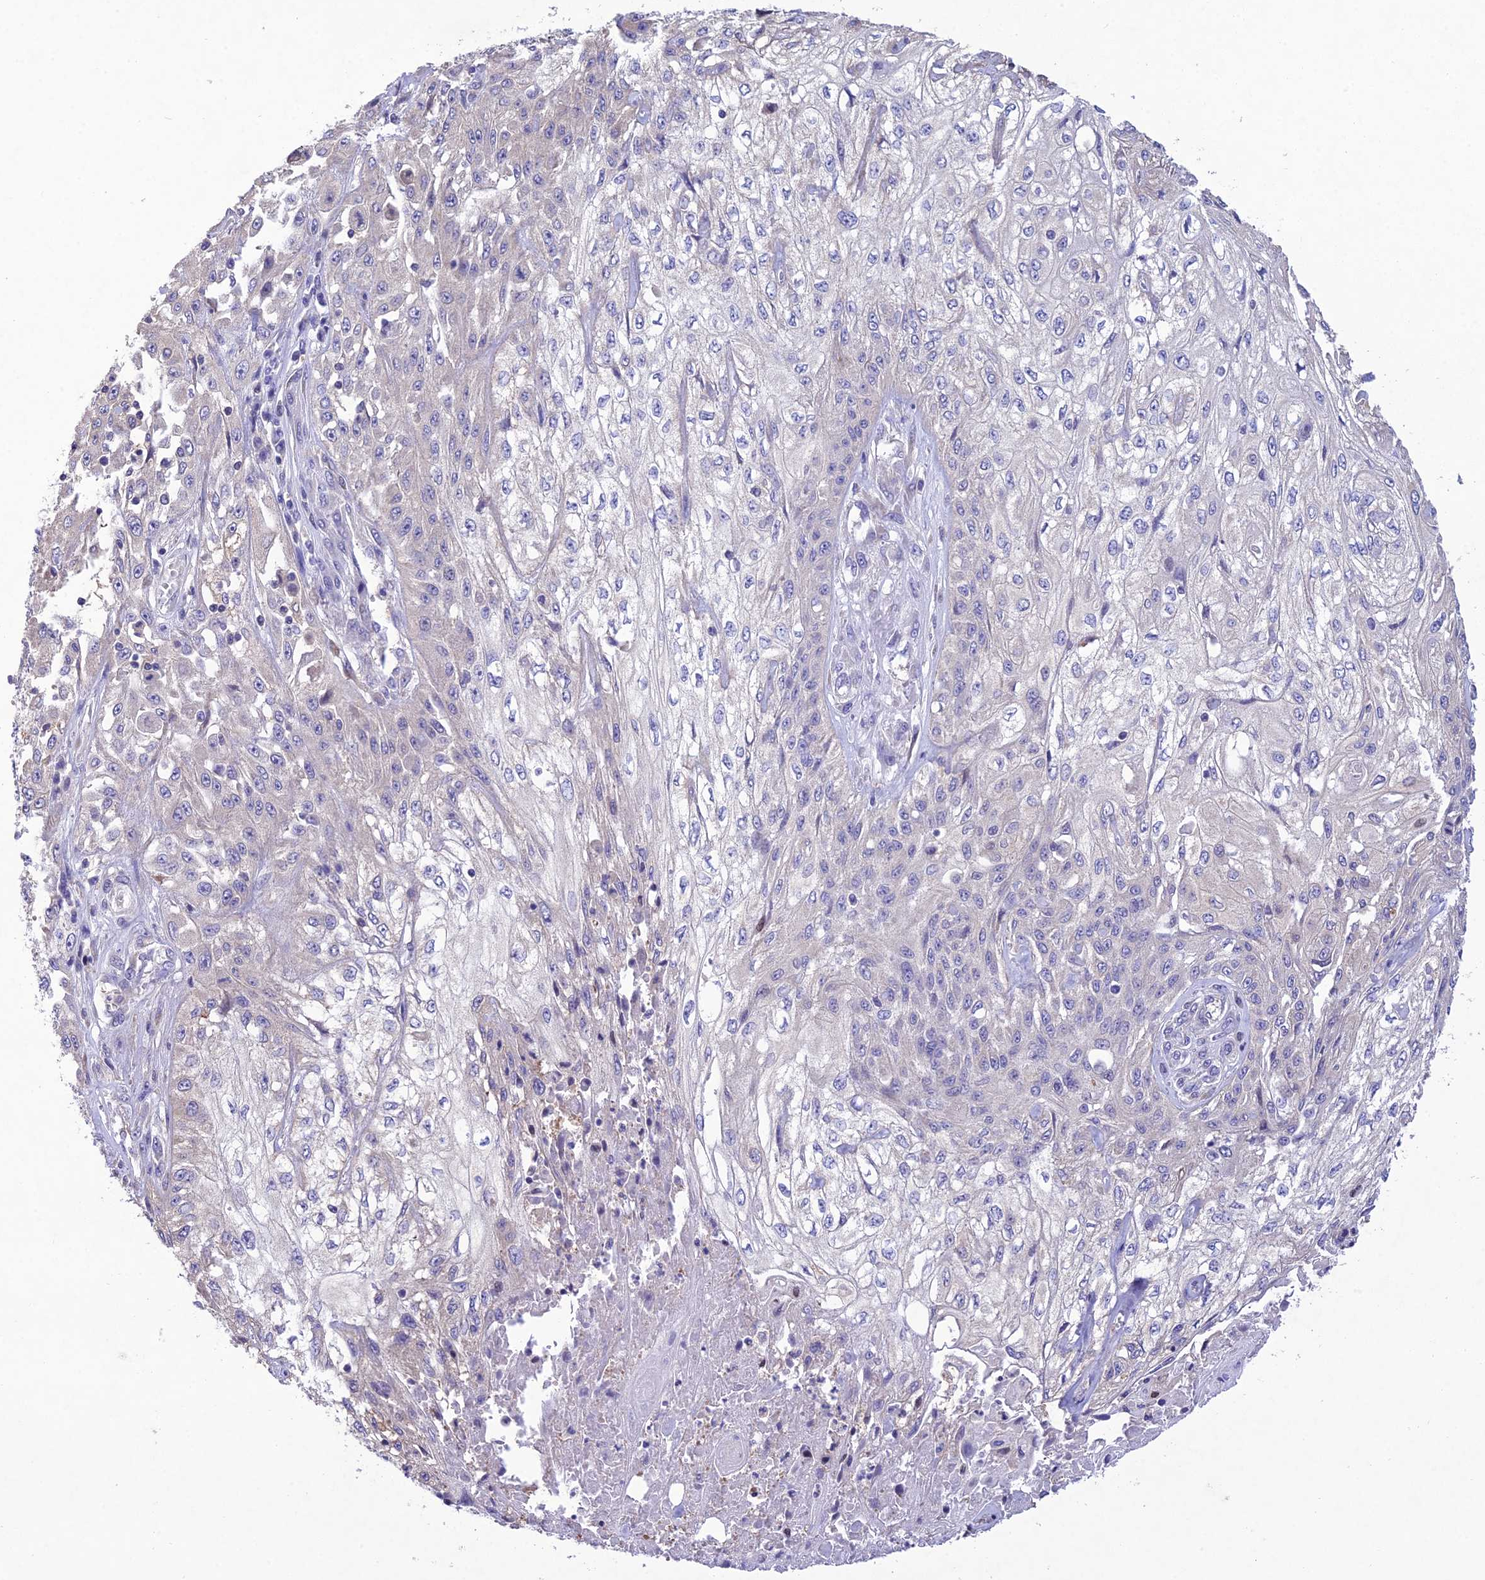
{"staining": {"intensity": "negative", "quantity": "none", "location": "none"}, "tissue": "skin cancer", "cell_type": "Tumor cells", "image_type": "cancer", "snomed": [{"axis": "morphology", "description": "Squamous cell carcinoma, NOS"}, {"axis": "morphology", "description": "Squamous cell carcinoma, metastatic, NOS"}, {"axis": "topography", "description": "Skin"}, {"axis": "topography", "description": "Lymph node"}], "caption": "A photomicrograph of human squamous cell carcinoma (skin) is negative for staining in tumor cells. Brightfield microscopy of immunohistochemistry stained with DAB (3,3'-diaminobenzidine) (brown) and hematoxylin (blue), captured at high magnification.", "gene": "SNX24", "patient": {"sex": "male", "age": 75}}